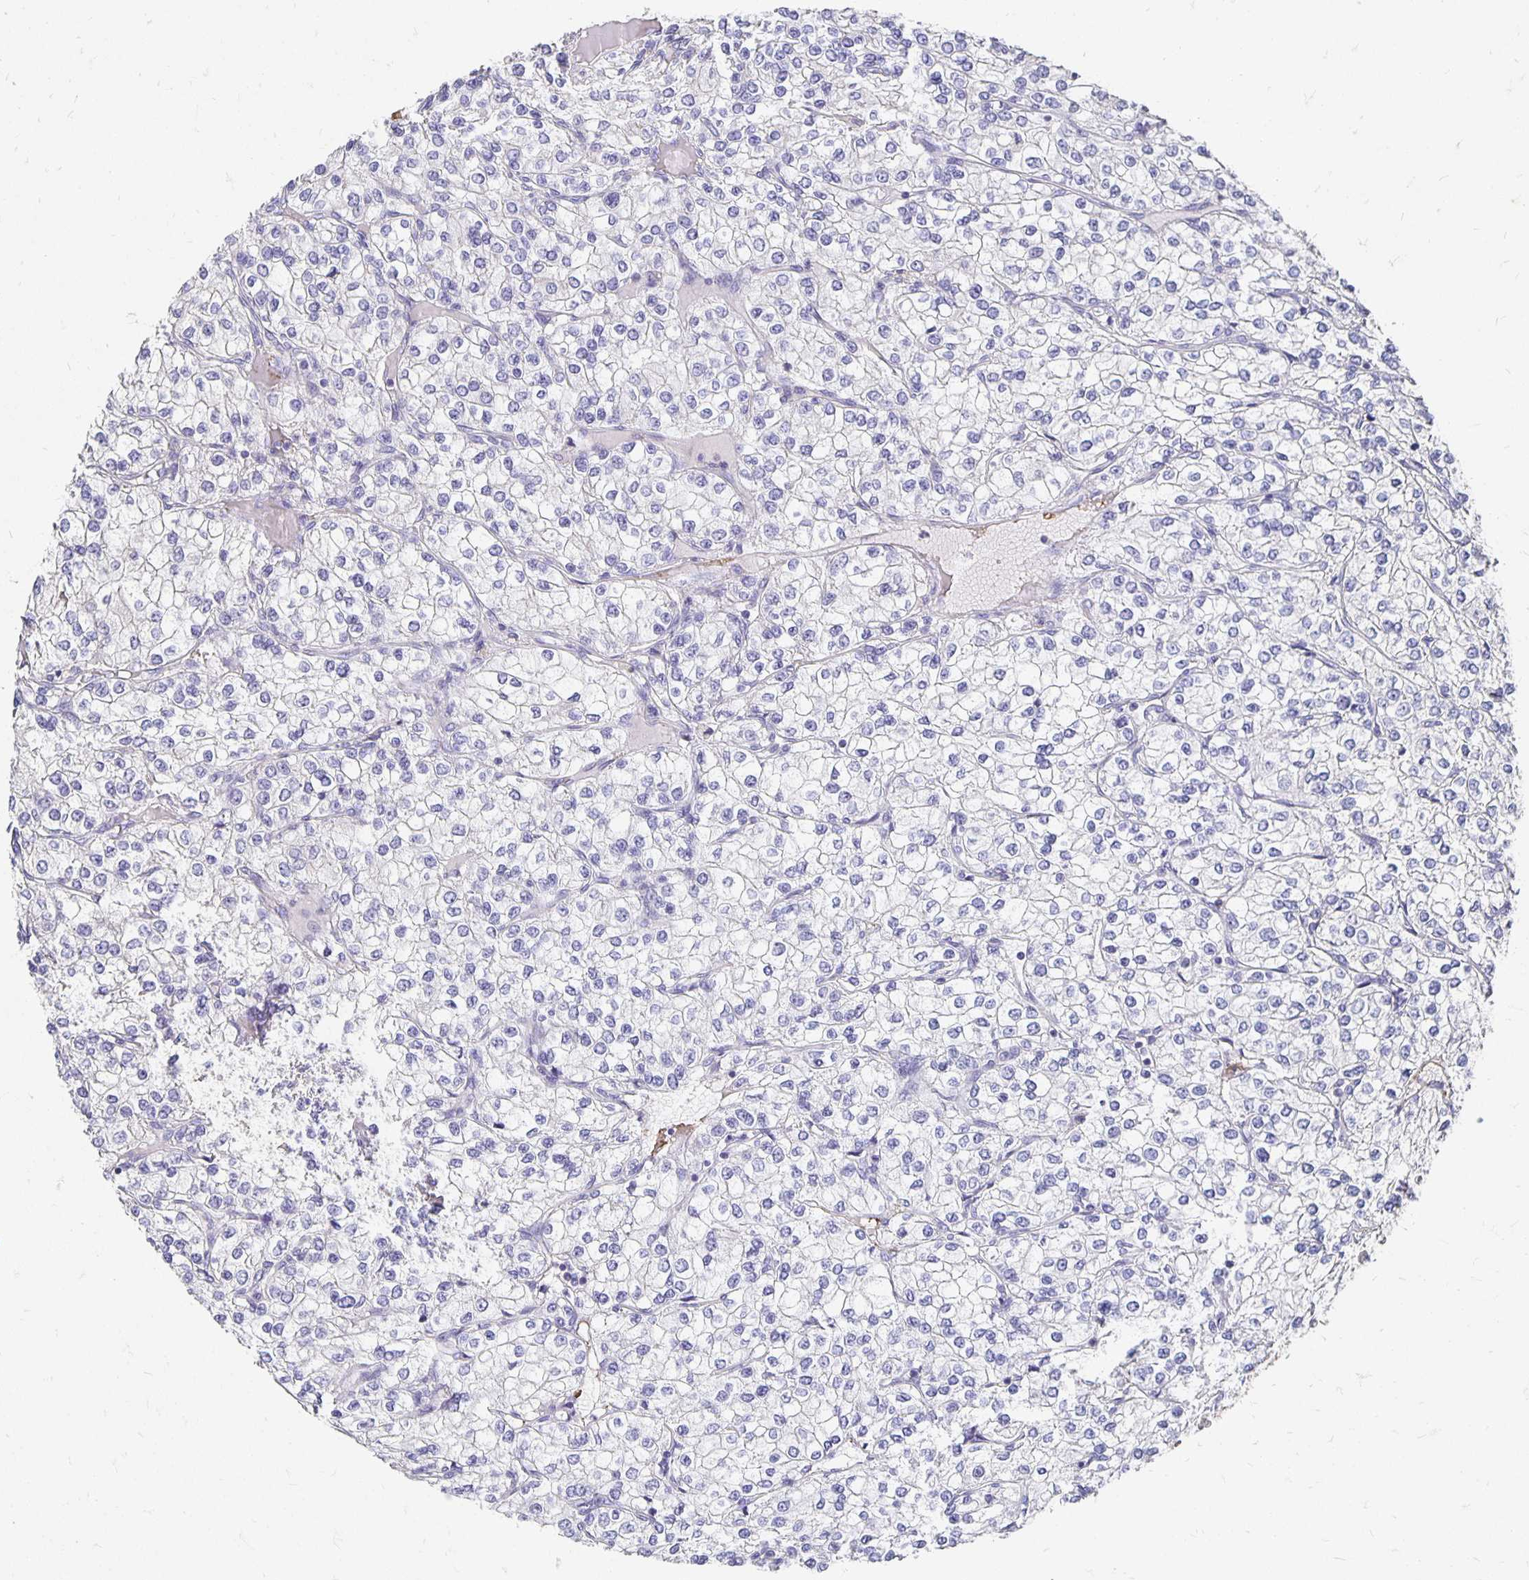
{"staining": {"intensity": "negative", "quantity": "none", "location": "none"}, "tissue": "renal cancer", "cell_type": "Tumor cells", "image_type": "cancer", "snomed": [{"axis": "morphology", "description": "Adenocarcinoma, NOS"}, {"axis": "topography", "description": "Kidney"}], "caption": "Adenocarcinoma (renal) stained for a protein using IHC displays no expression tumor cells.", "gene": "APOB", "patient": {"sex": "male", "age": 80}}